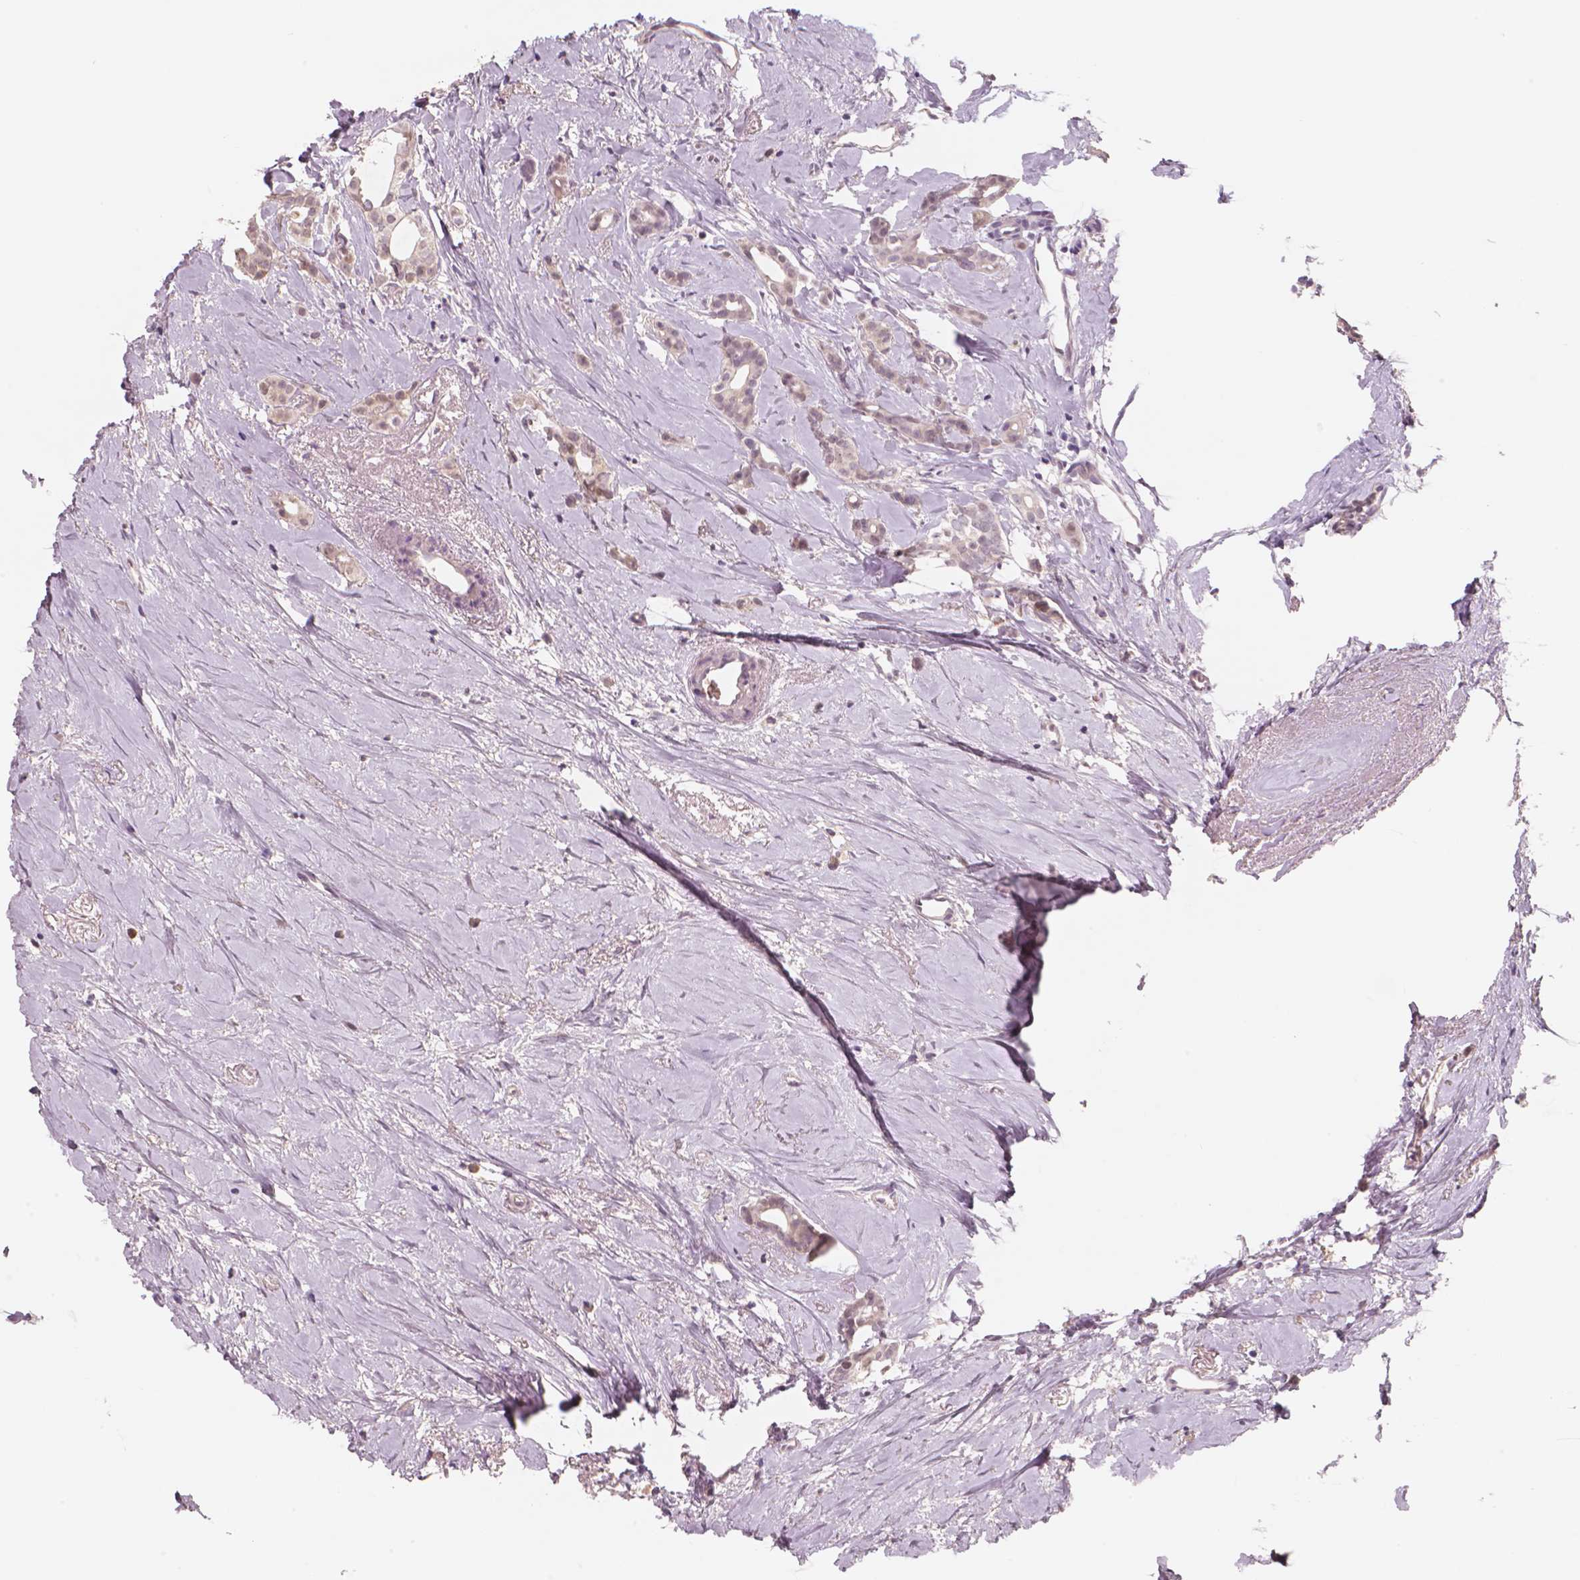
{"staining": {"intensity": "negative", "quantity": "none", "location": "none"}, "tissue": "breast cancer", "cell_type": "Tumor cells", "image_type": "cancer", "snomed": [{"axis": "morphology", "description": "Duct carcinoma"}, {"axis": "topography", "description": "Breast"}], "caption": "This is an immunohistochemistry (IHC) histopathology image of human breast cancer (invasive ductal carcinoma). There is no staining in tumor cells.", "gene": "RNASE7", "patient": {"sex": "female", "age": 40}}